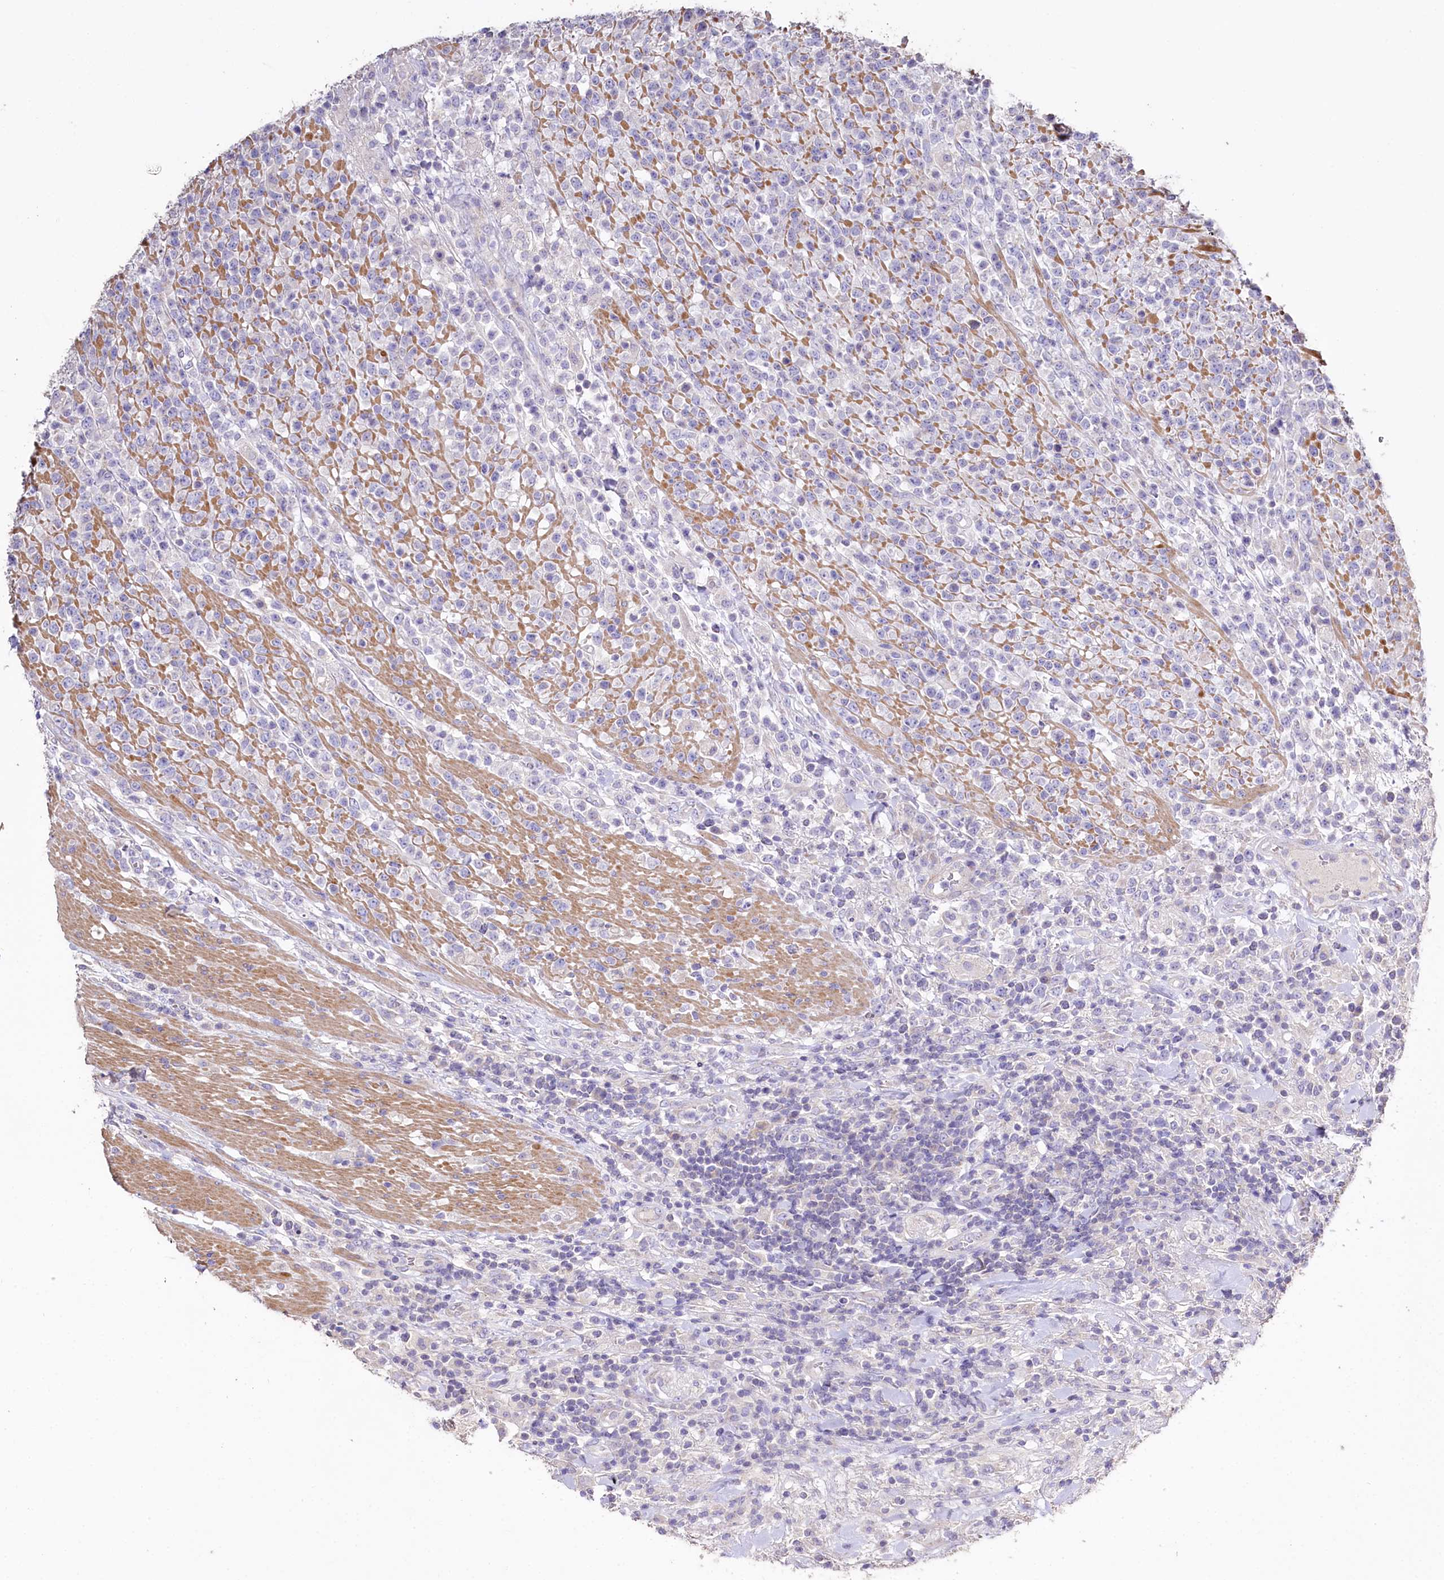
{"staining": {"intensity": "negative", "quantity": "none", "location": "none"}, "tissue": "lymphoma", "cell_type": "Tumor cells", "image_type": "cancer", "snomed": [{"axis": "morphology", "description": "Malignant lymphoma, non-Hodgkin's type, High grade"}, {"axis": "topography", "description": "Colon"}], "caption": "DAB immunohistochemical staining of malignant lymphoma, non-Hodgkin's type (high-grade) shows no significant expression in tumor cells. (DAB immunohistochemistry, high magnification).", "gene": "PTER", "patient": {"sex": "female", "age": 53}}